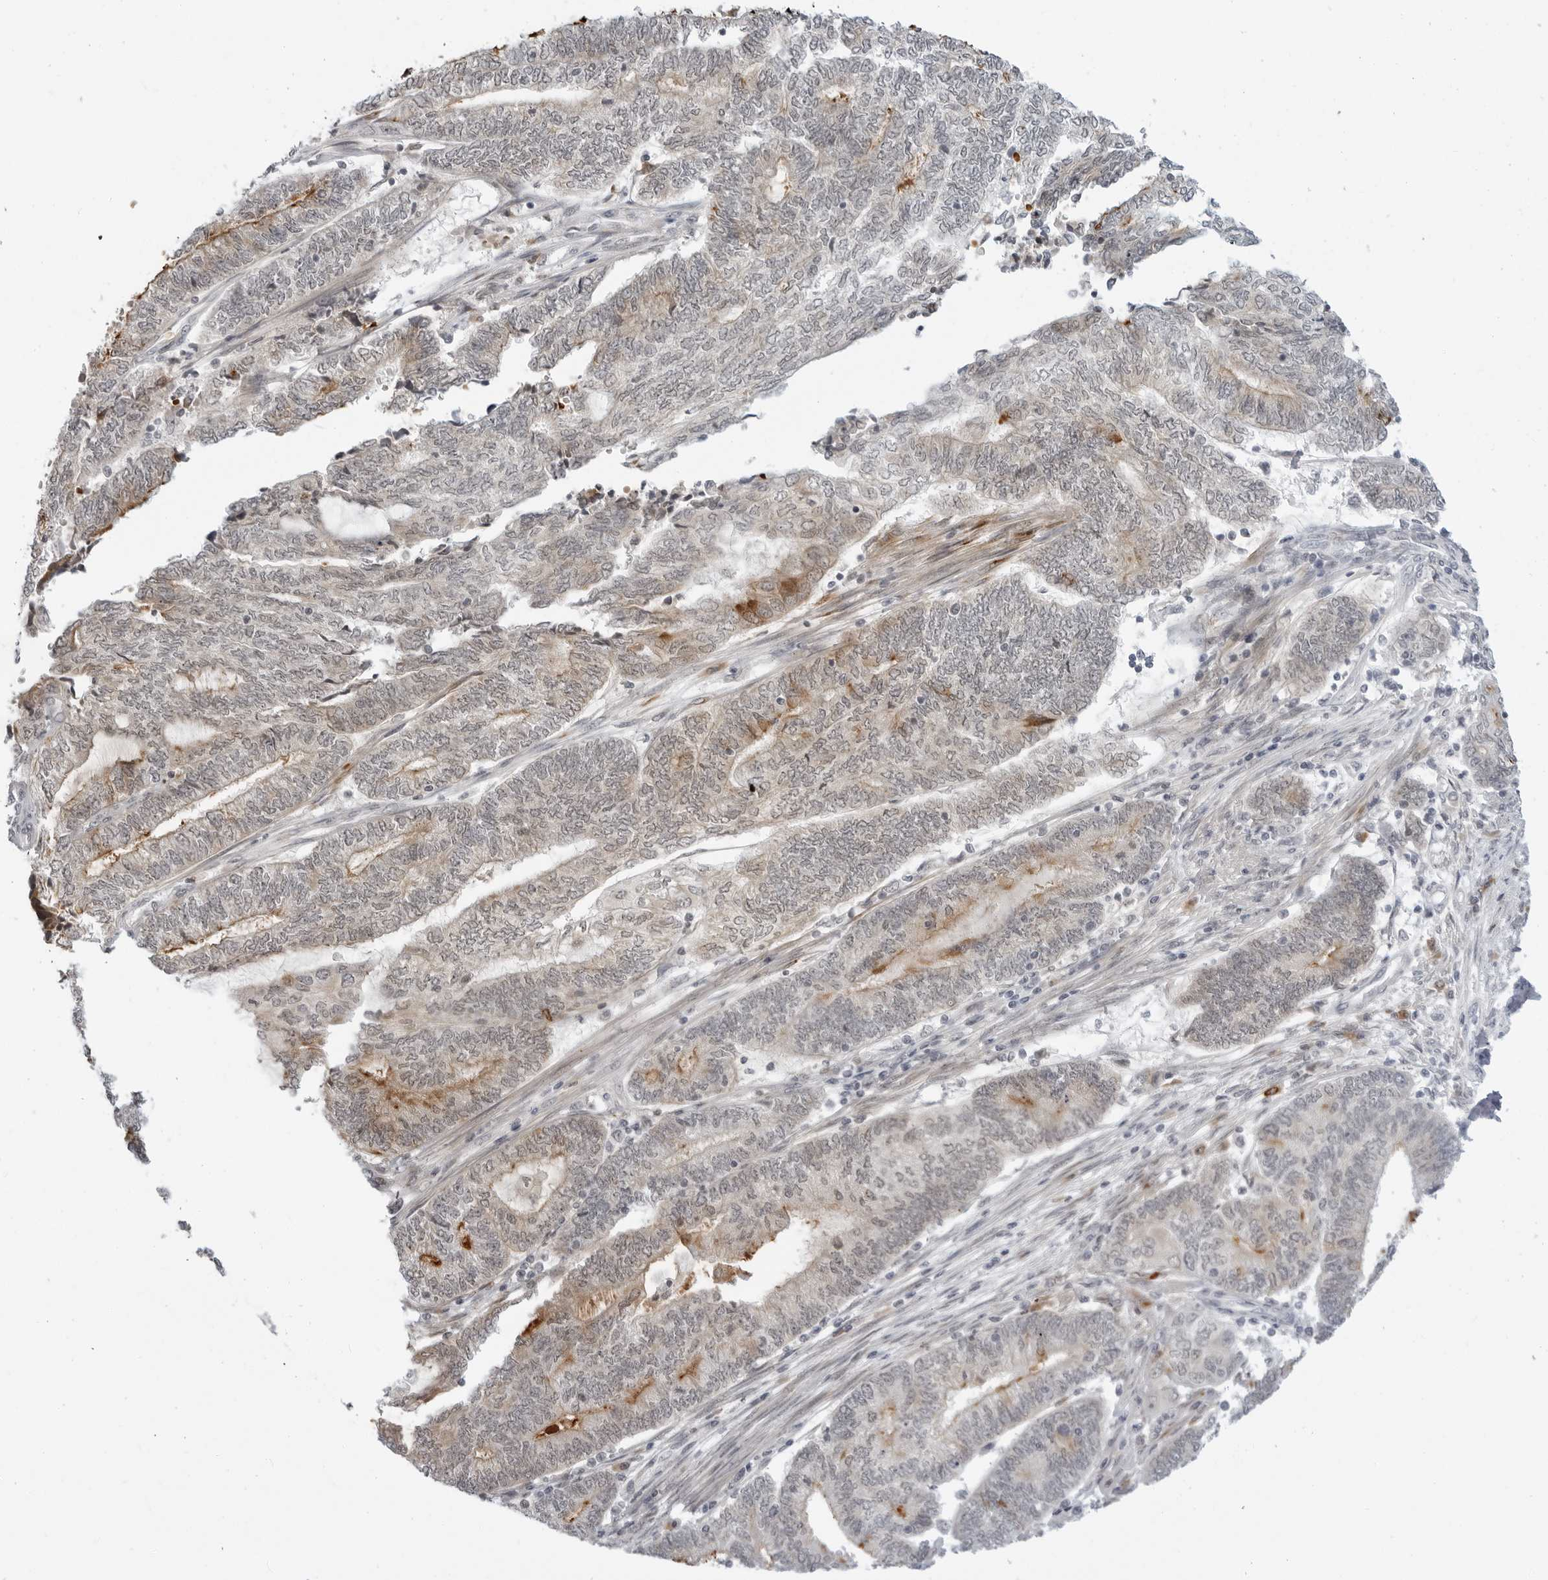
{"staining": {"intensity": "weak", "quantity": "<25%", "location": "nuclear"}, "tissue": "endometrial cancer", "cell_type": "Tumor cells", "image_type": "cancer", "snomed": [{"axis": "morphology", "description": "Adenocarcinoma, NOS"}, {"axis": "topography", "description": "Uterus"}, {"axis": "topography", "description": "Endometrium"}], "caption": "Adenocarcinoma (endometrial) was stained to show a protein in brown. There is no significant staining in tumor cells. (DAB (3,3'-diaminobenzidine) IHC visualized using brightfield microscopy, high magnification).", "gene": "SUGCT", "patient": {"sex": "female", "age": 70}}